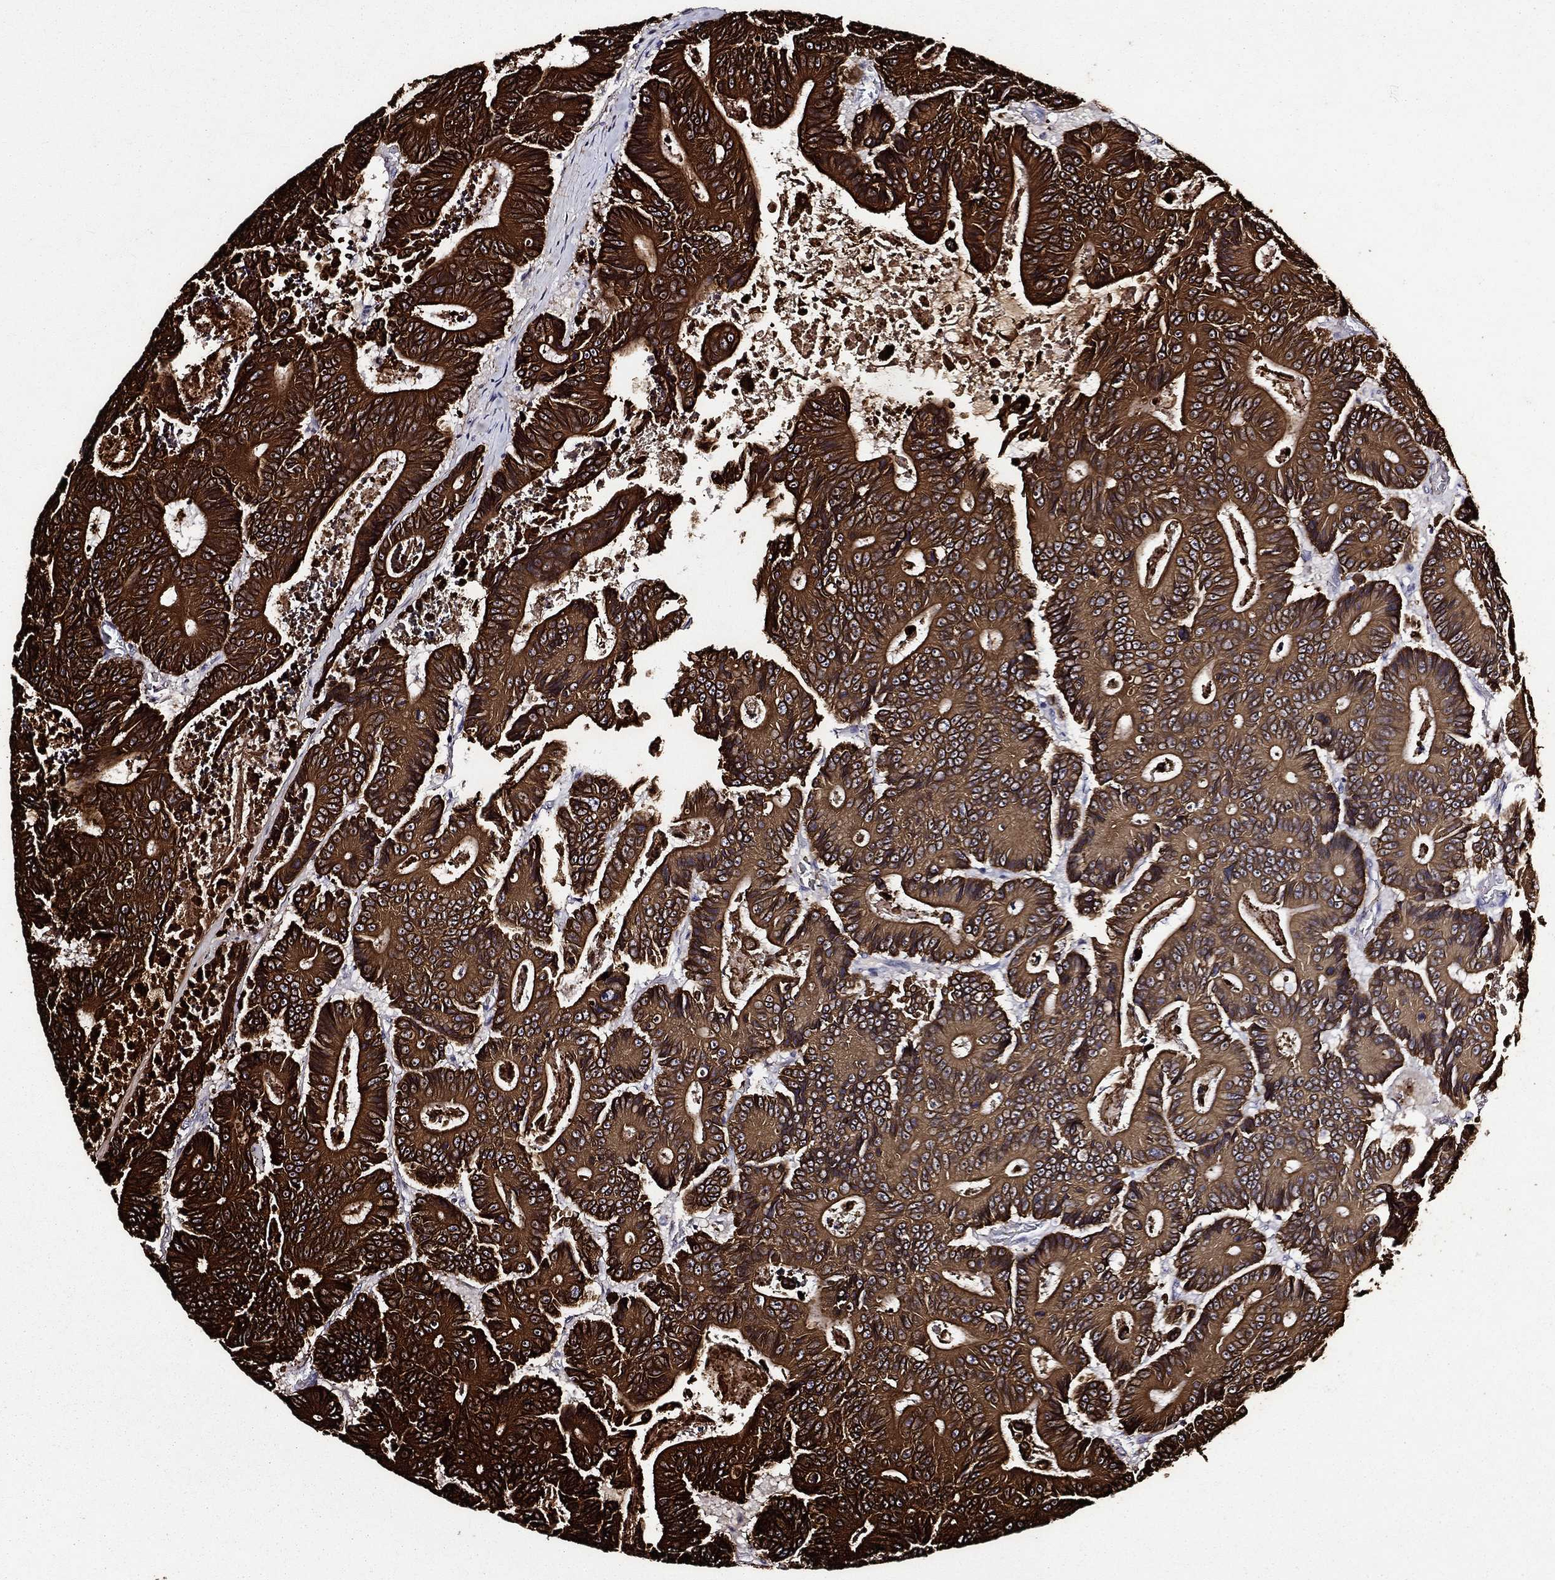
{"staining": {"intensity": "strong", "quantity": ">75%", "location": "cytoplasmic/membranous"}, "tissue": "colorectal cancer", "cell_type": "Tumor cells", "image_type": "cancer", "snomed": [{"axis": "morphology", "description": "Adenocarcinoma, NOS"}, {"axis": "topography", "description": "Colon"}], "caption": "High-magnification brightfield microscopy of colorectal cancer (adenocarcinoma) stained with DAB (3,3'-diaminobenzidine) (brown) and counterstained with hematoxylin (blue). tumor cells exhibit strong cytoplasmic/membranous positivity is present in about>75% of cells.", "gene": "KRT7", "patient": {"sex": "male", "age": 83}}